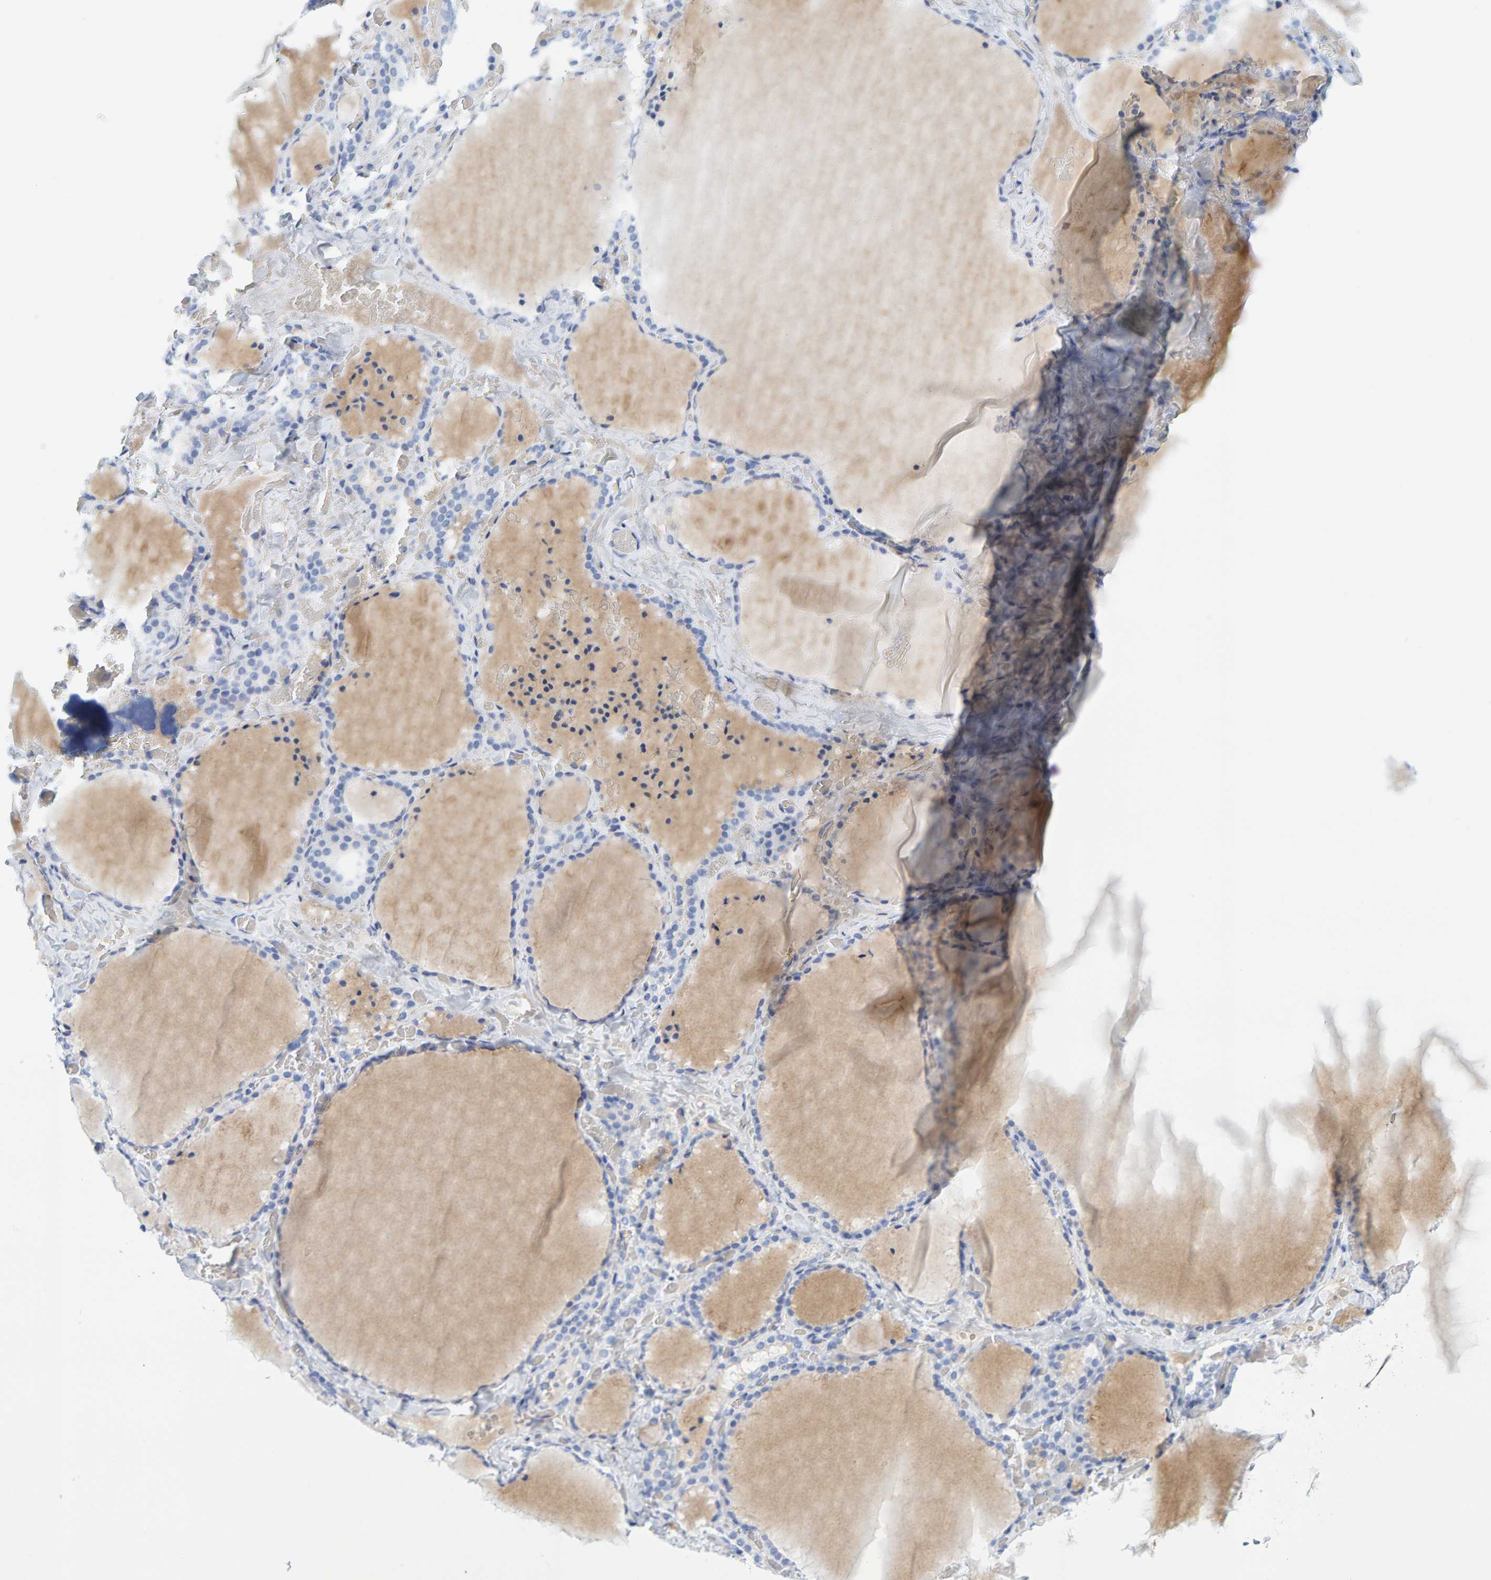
{"staining": {"intensity": "negative", "quantity": "none", "location": "none"}, "tissue": "thyroid gland", "cell_type": "Glandular cells", "image_type": "normal", "snomed": [{"axis": "morphology", "description": "Normal tissue, NOS"}, {"axis": "topography", "description": "Thyroid gland"}], "caption": "IHC photomicrograph of unremarkable thyroid gland: thyroid gland stained with DAB (3,3'-diaminobenzidine) exhibits no significant protein staining in glandular cells.", "gene": "SFTPC", "patient": {"sex": "female", "age": 22}}